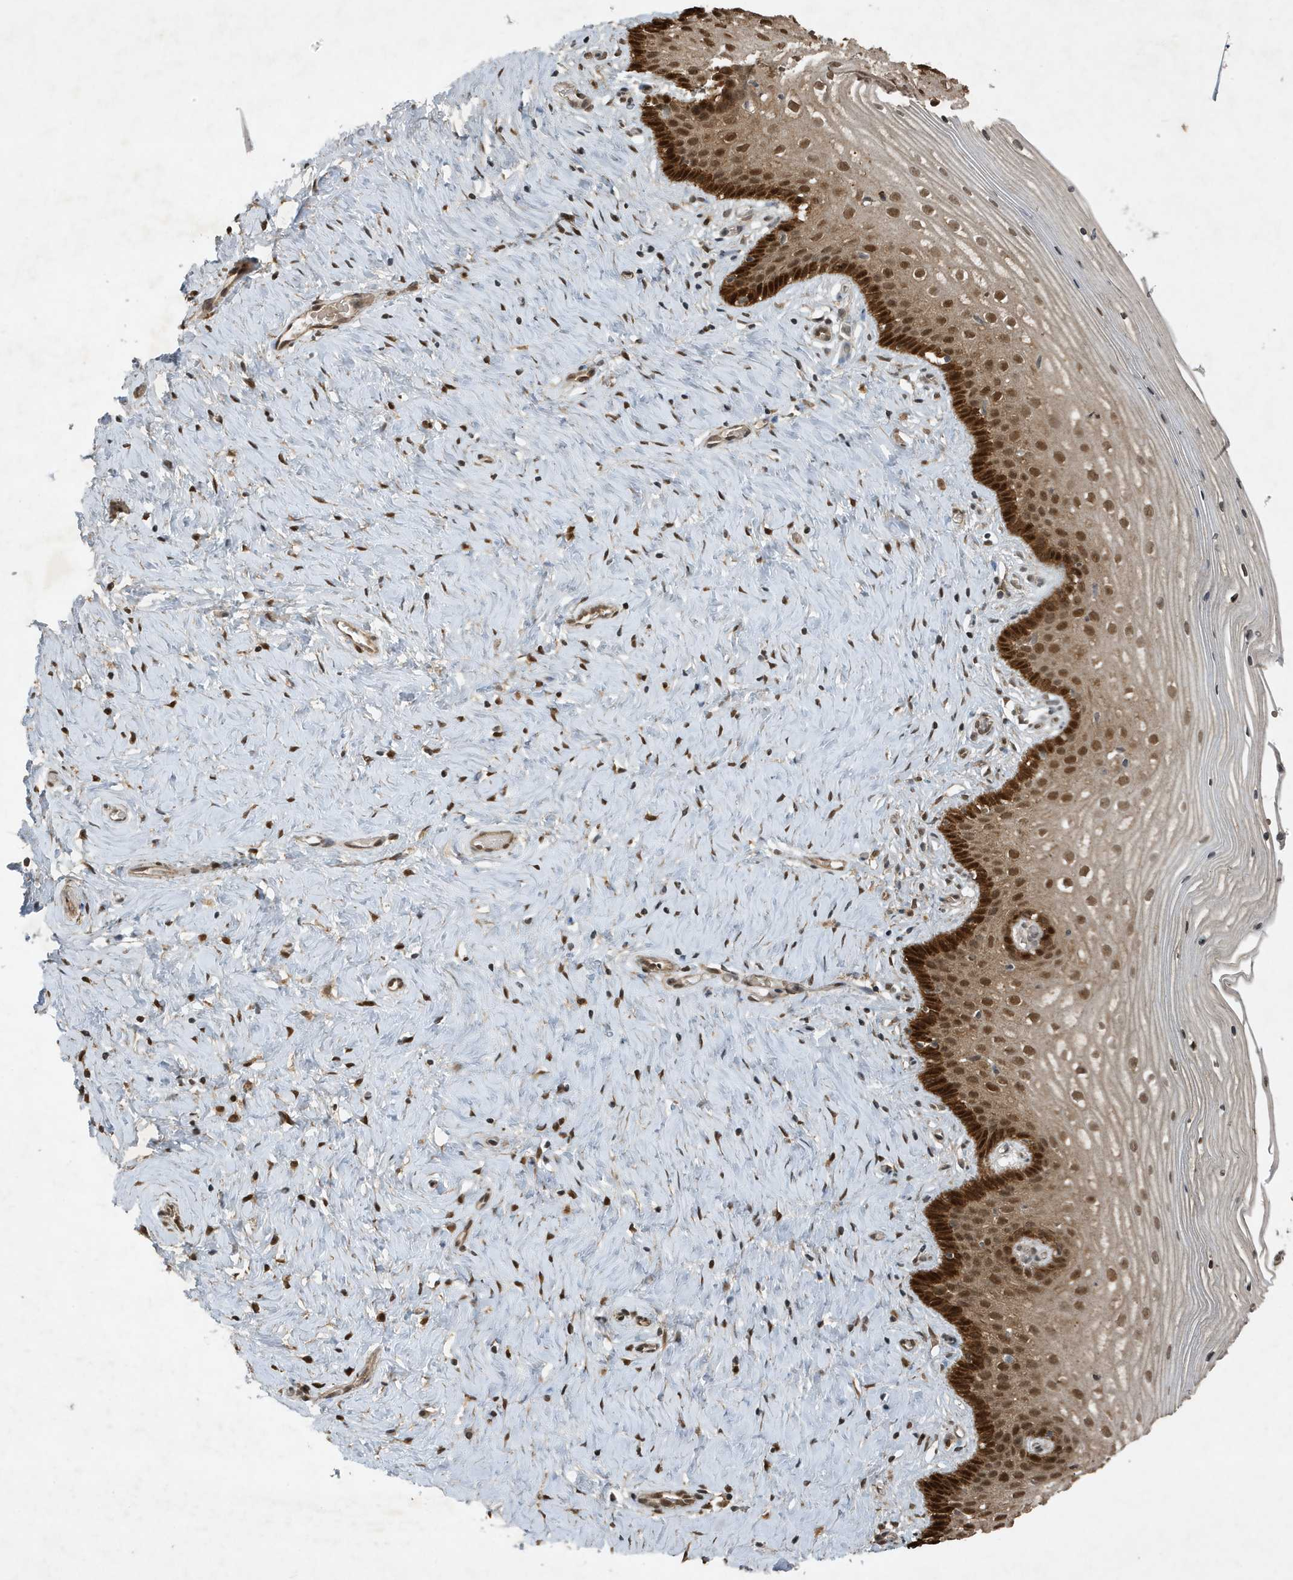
{"staining": {"intensity": "moderate", "quantity": ">75%", "location": "cytoplasmic/membranous,nuclear"}, "tissue": "cervix", "cell_type": "Glandular cells", "image_type": "normal", "snomed": [{"axis": "morphology", "description": "Normal tissue, NOS"}, {"axis": "topography", "description": "Cervix"}], "caption": "High-power microscopy captured an IHC image of normal cervix, revealing moderate cytoplasmic/membranous,nuclear expression in about >75% of glandular cells. (IHC, brightfield microscopy, high magnification).", "gene": "HSPA1A", "patient": {"sex": "female", "age": 33}}